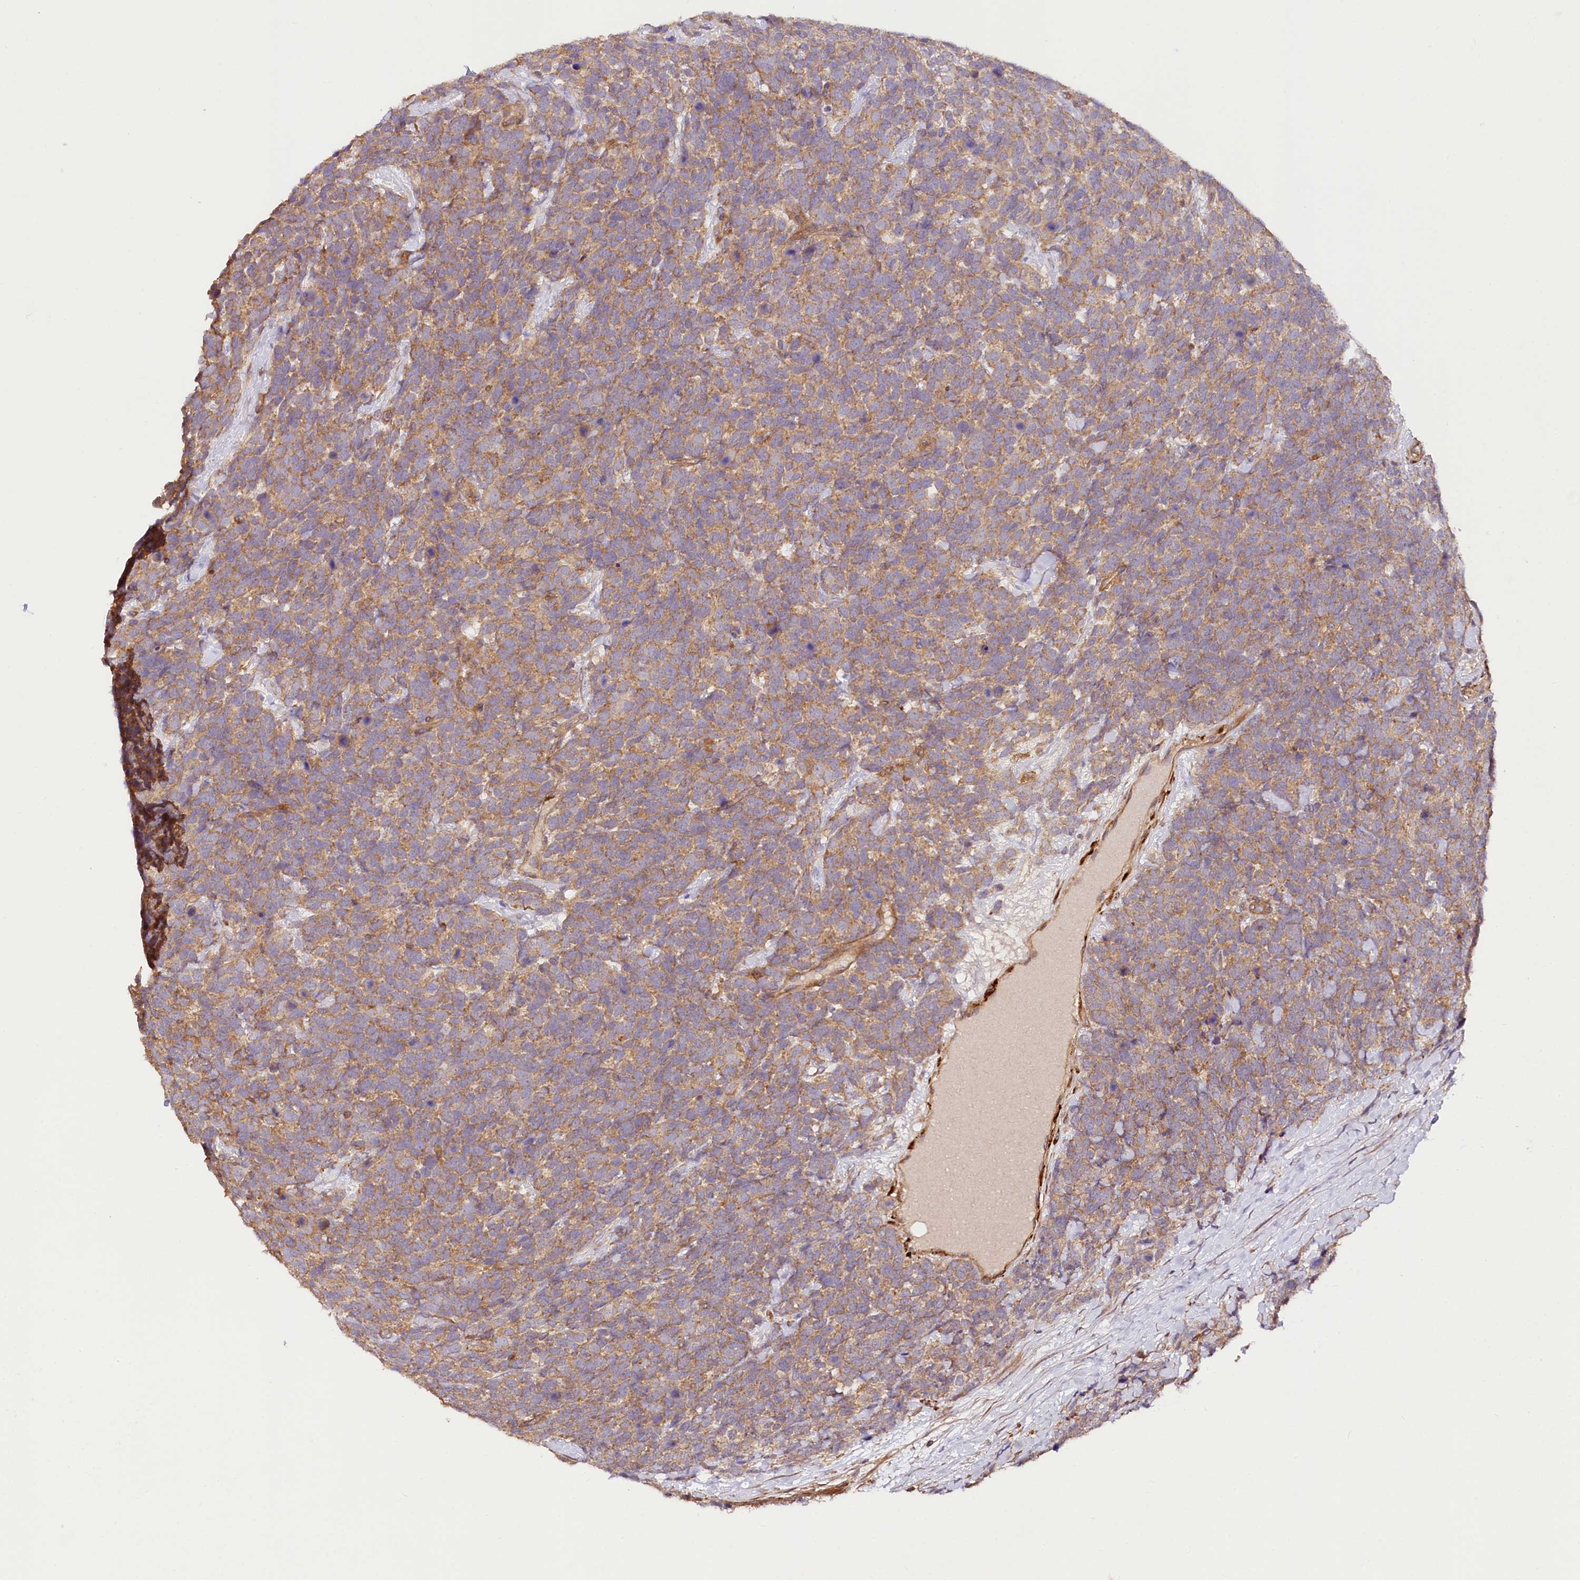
{"staining": {"intensity": "moderate", "quantity": ">75%", "location": "cytoplasmic/membranous"}, "tissue": "urothelial cancer", "cell_type": "Tumor cells", "image_type": "cancer", "snomed": [{"axis": "morphology", "description": "Urothelial carcinoma, High grade"}, {"axis": "topography", "description": "Urinary bladder"}], "caption": "High-grade urothelial carcinoma stained with a protein marker exhibits moderate staining in tumor cells.", "gene": "CSAD", "patient": {"sex": "female", "age": 82}}